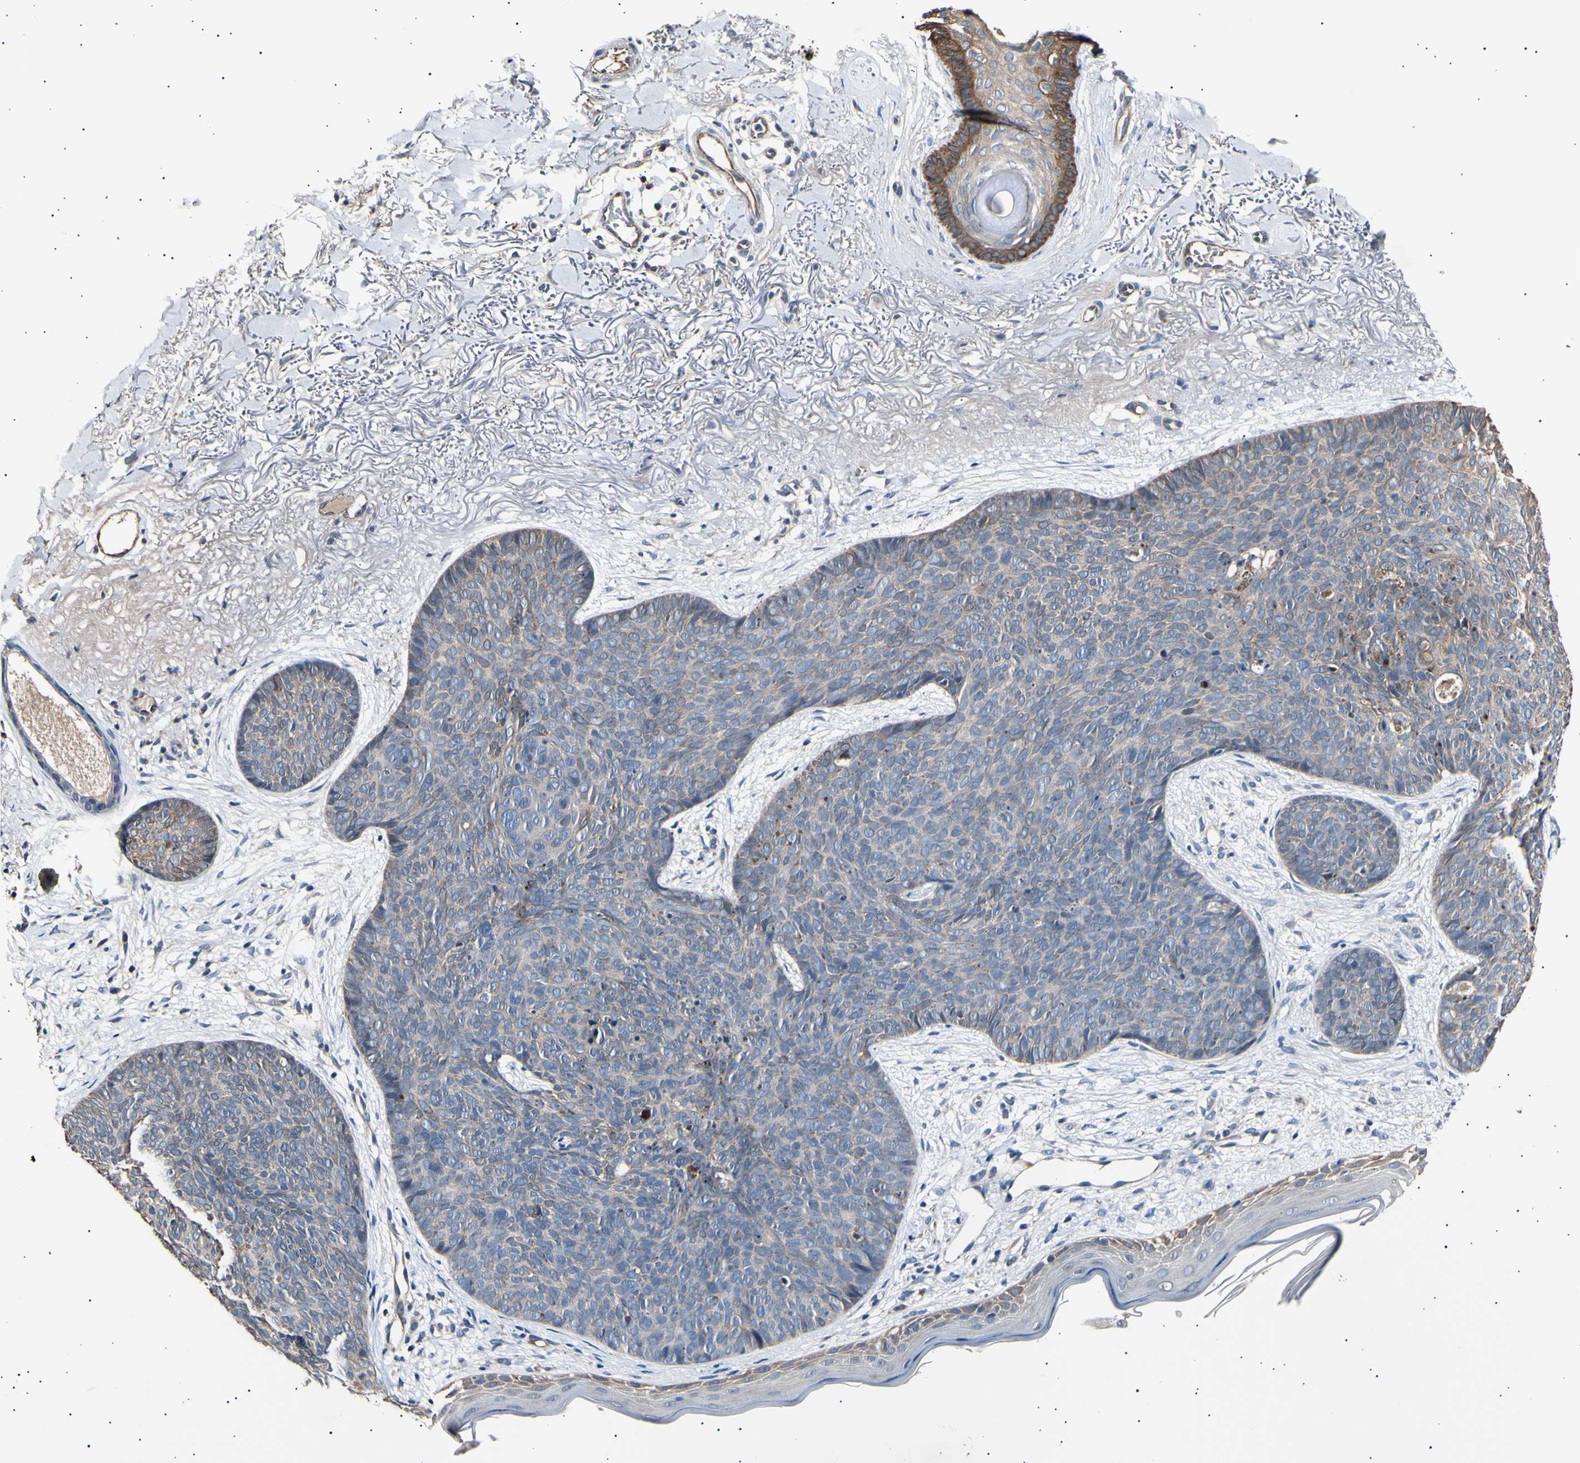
{"staining": {"intensity": "weak", "quantity": ">75%", "location": "cytoplasmic/membranous"}, "tissue": "skin cancer", "cell_type": "Tumor cells", "image_type": "cancer", "snomed": [{"axis": "morphology", "description": "Normal tissue, NOS"}, {"axis": "morphology", "description": "Basal cell carcinoma"}, {"axis": "topography", "description": "Skin"}], "caption": "Protein expression analysis of human skin basal cell carcinoma reveals weak cytoplasmic/membranous staining in approximately >75% of tumor cells.", "gene": "ITGA6", "patient": {"sex": "female", "age": 70}}